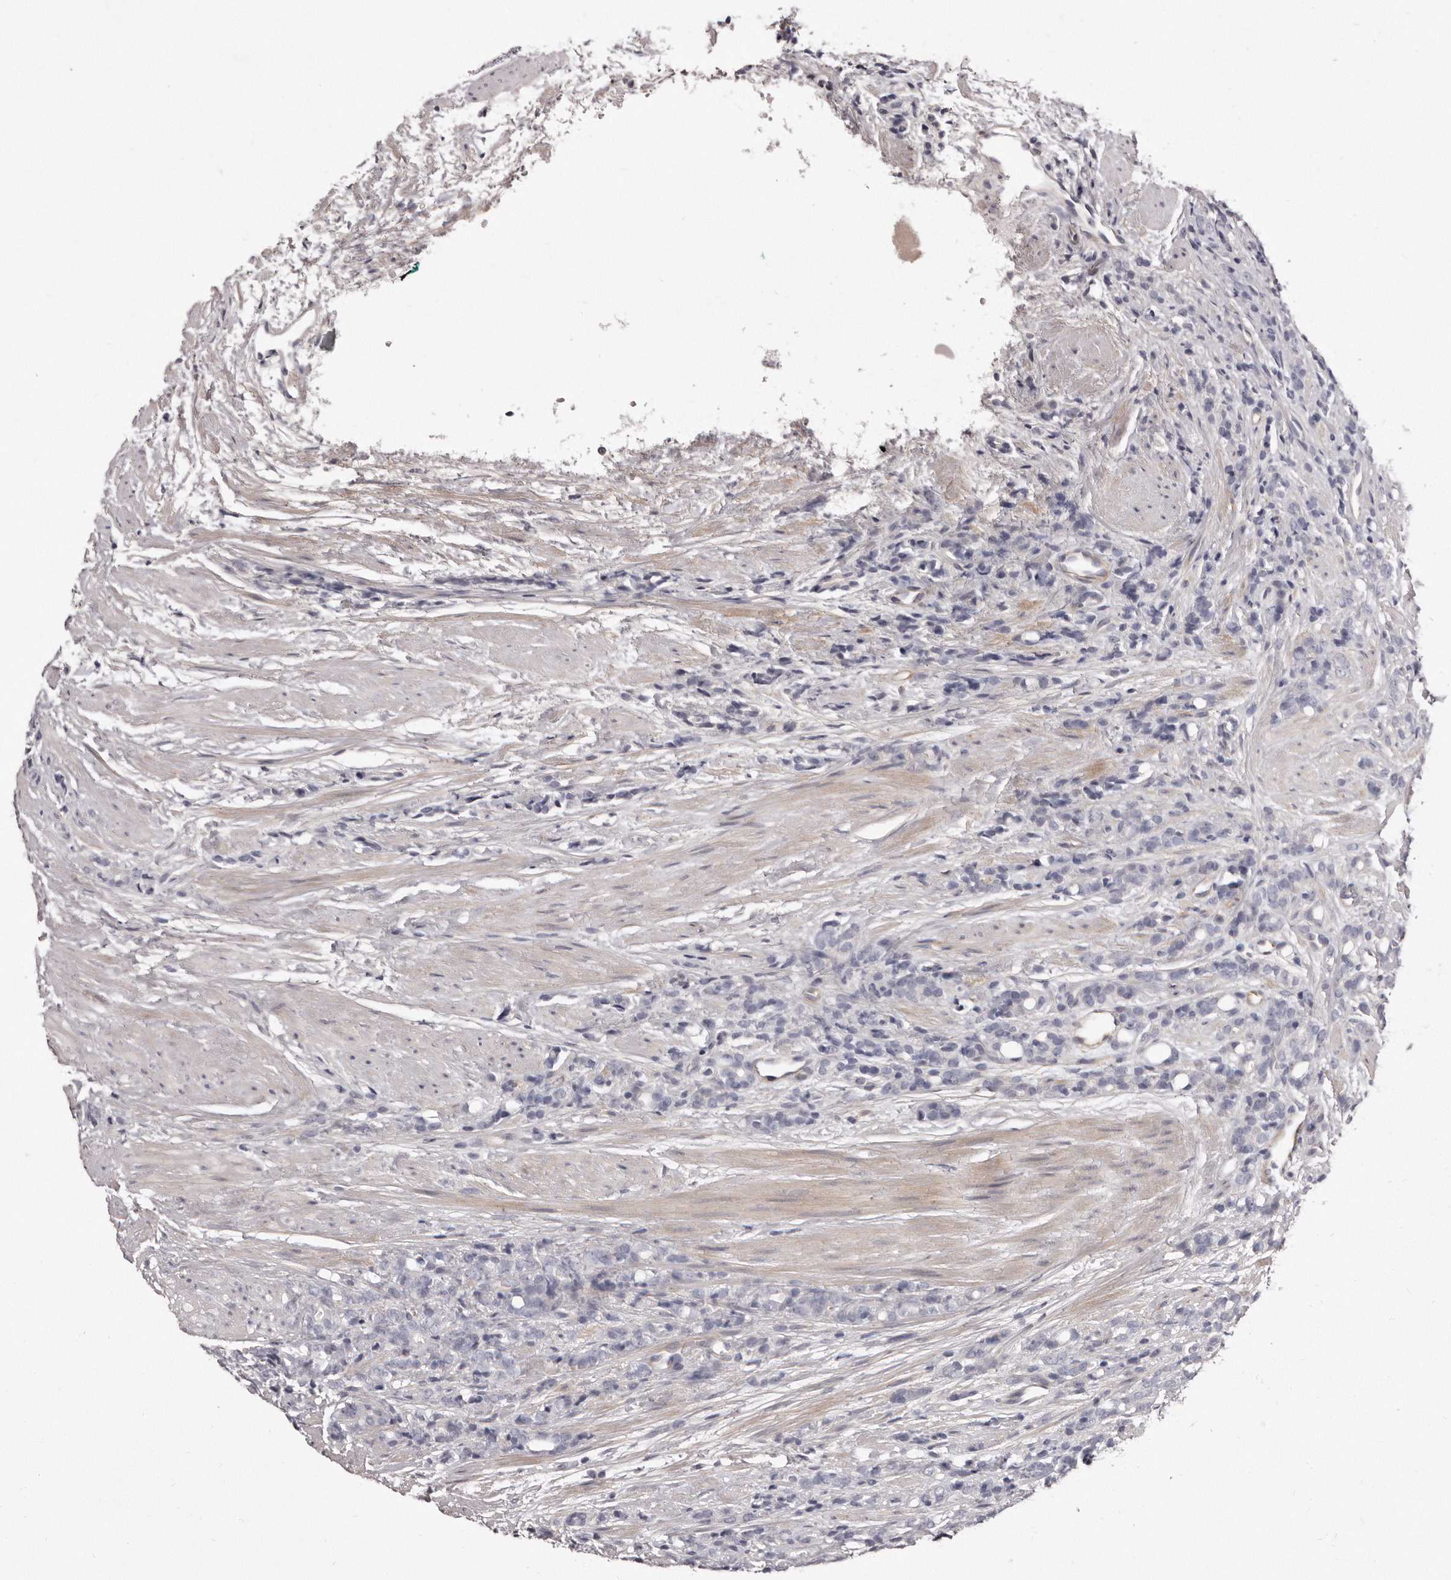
{"staining": {"intensity": "negative", "quantity": "none", "location": "none"}, "tissue": "prostate cancer", "cell_type": "Tumor cells", "image_type": "cancer", "snomed": [{"axis": "morphology", "description": "Adenocarcinoma, High grade"}, {"axis": "topography", "description": "Prostate"}], "caption": "DAB immunohistochemical staining of adenocarcinoma (high-grade) (prostate) exhibits no significant expression in tumor cells.", "gene": "PEG10", "patient": {"sex": "male", "age": 62}}